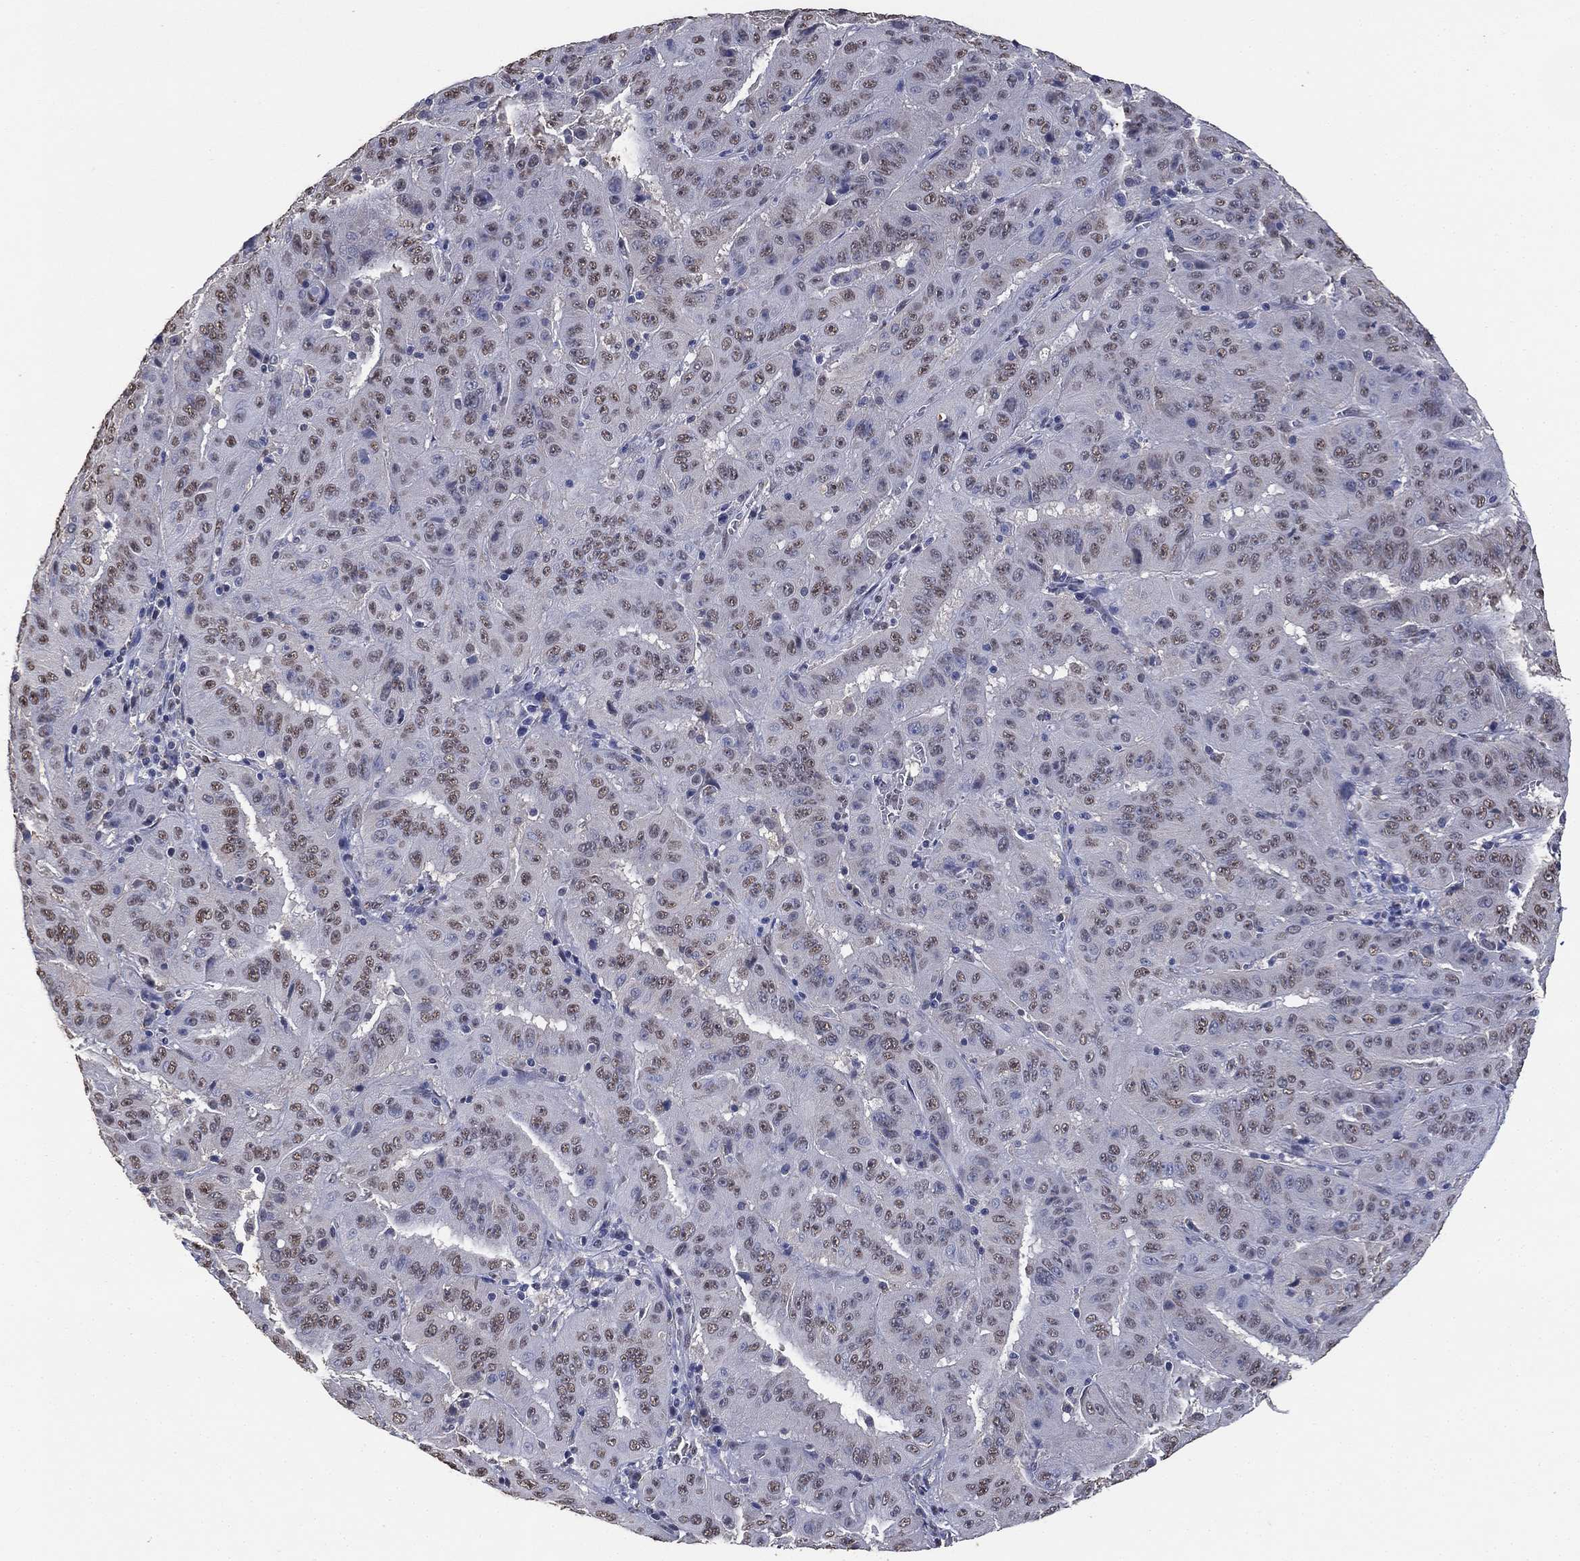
{"staining": {"intensity": "weak", "quantity": "<25%", "location": "nuclear"}, "tissue": "pancreatic cancer", "cell_type": "Tumor cells", "image_type": "cancer", "snomed": [{"axis": "morphology", "description": "Adenocarcinoma, NOS"}, {"axis": "topography", "description": "Pancreas"}], "caption": "An immunohistochemistry photomicrograph of adenocarcinoma (pancreatic) is shown. There is no staining in tumor cells of adenocarcinoma (pancreatic).", "gene": "ALDH7A1", "patient": {"sex": "male", "age": 63}}